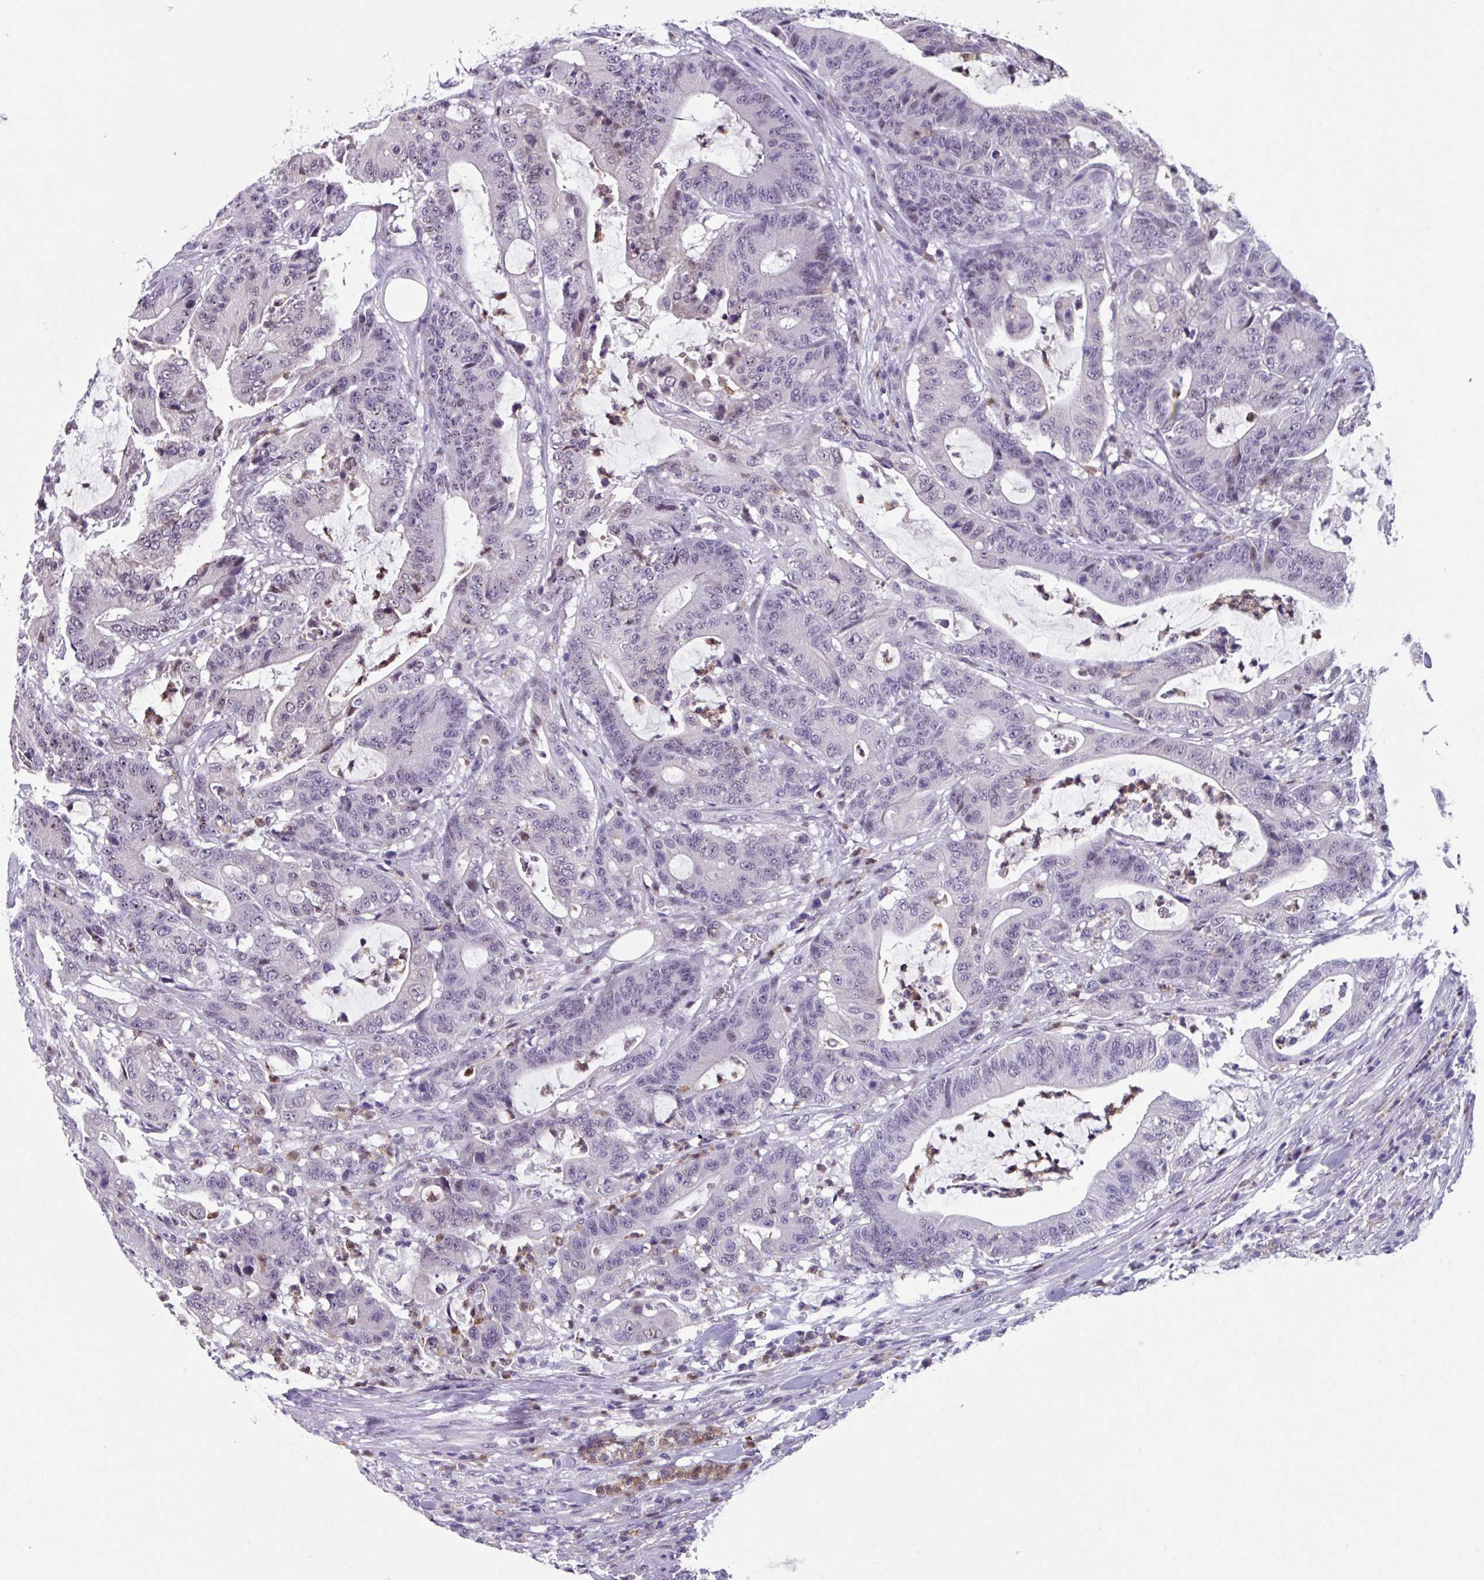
{"staining": {"intensity": "negative", "quantity": "none", "location": "none"}, "tissue": "colorectal cancer", "cell_type": "Tumor cells", "image_type": "cancer", "snomed": [{"axis": "morphology", "description": "Adenocarcinoma, NOS"}, {"axis": "topography", "description": "Colon"}], "caption": "Tumor cells are negative for protein expression in human colorectal adenocarcinoma.", "gene": "ZFP3", "patient": {"sex": "female", "age": 84}}